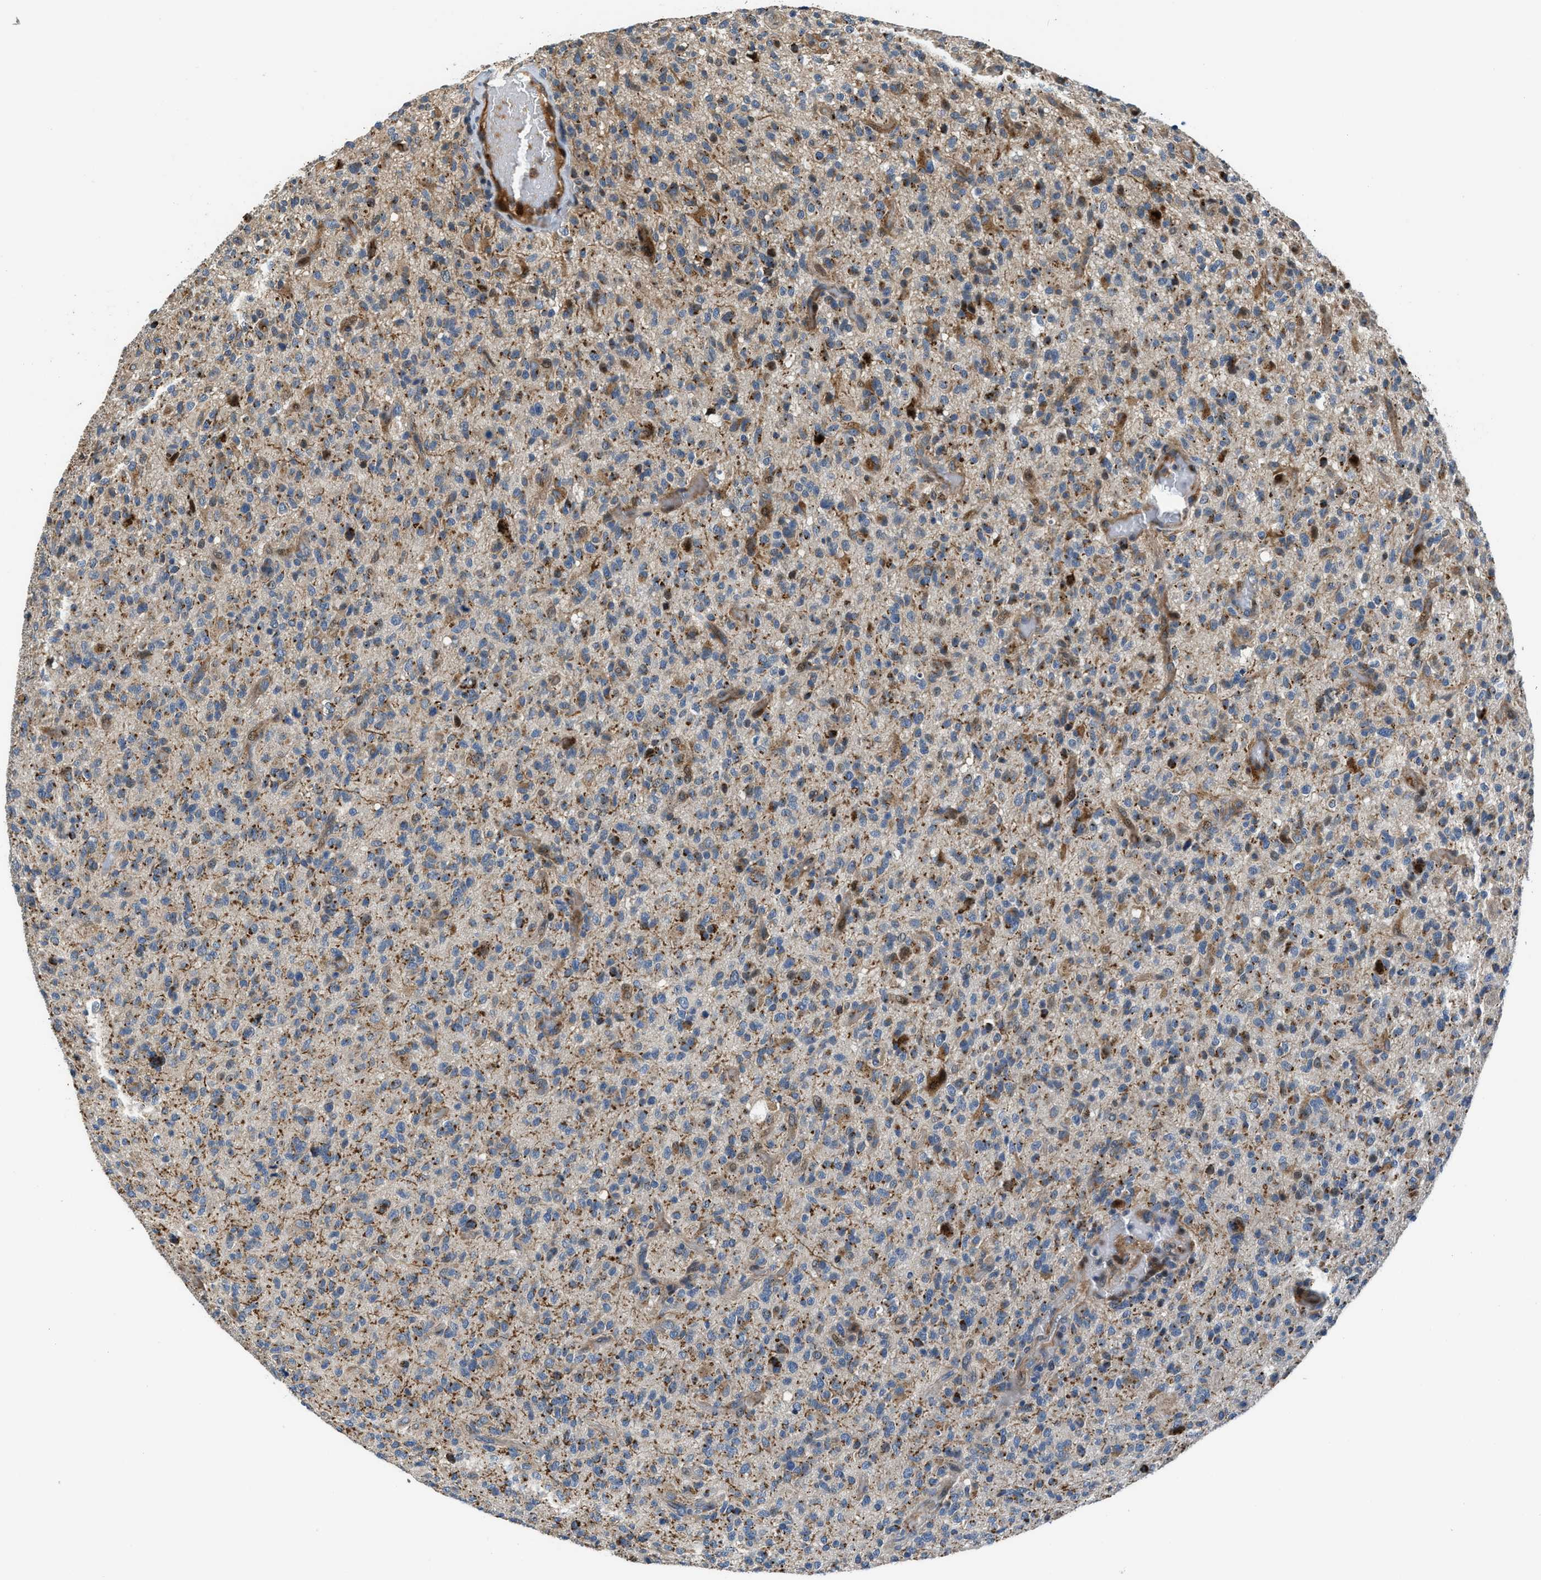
{"staining": {"intensity": "weak", "quantity": "<25%", "location": "cytoplasmic/membranous"}, "tissue": "glioma", "cell_type": "Tumor cells", "image_type": "cancer", "snomed": [{"axis": "morphology", "description": "Glioma, malignant, High grade"}, {"axis": "topography", "description": "Brain"}], "caption": "This is a photomicrograph of IHC staining of malignant glioma (high-grade), which shows no positivity in tumor cells.", "gene": "FUT8", "patient": {"sex": "male", "age": 71}}